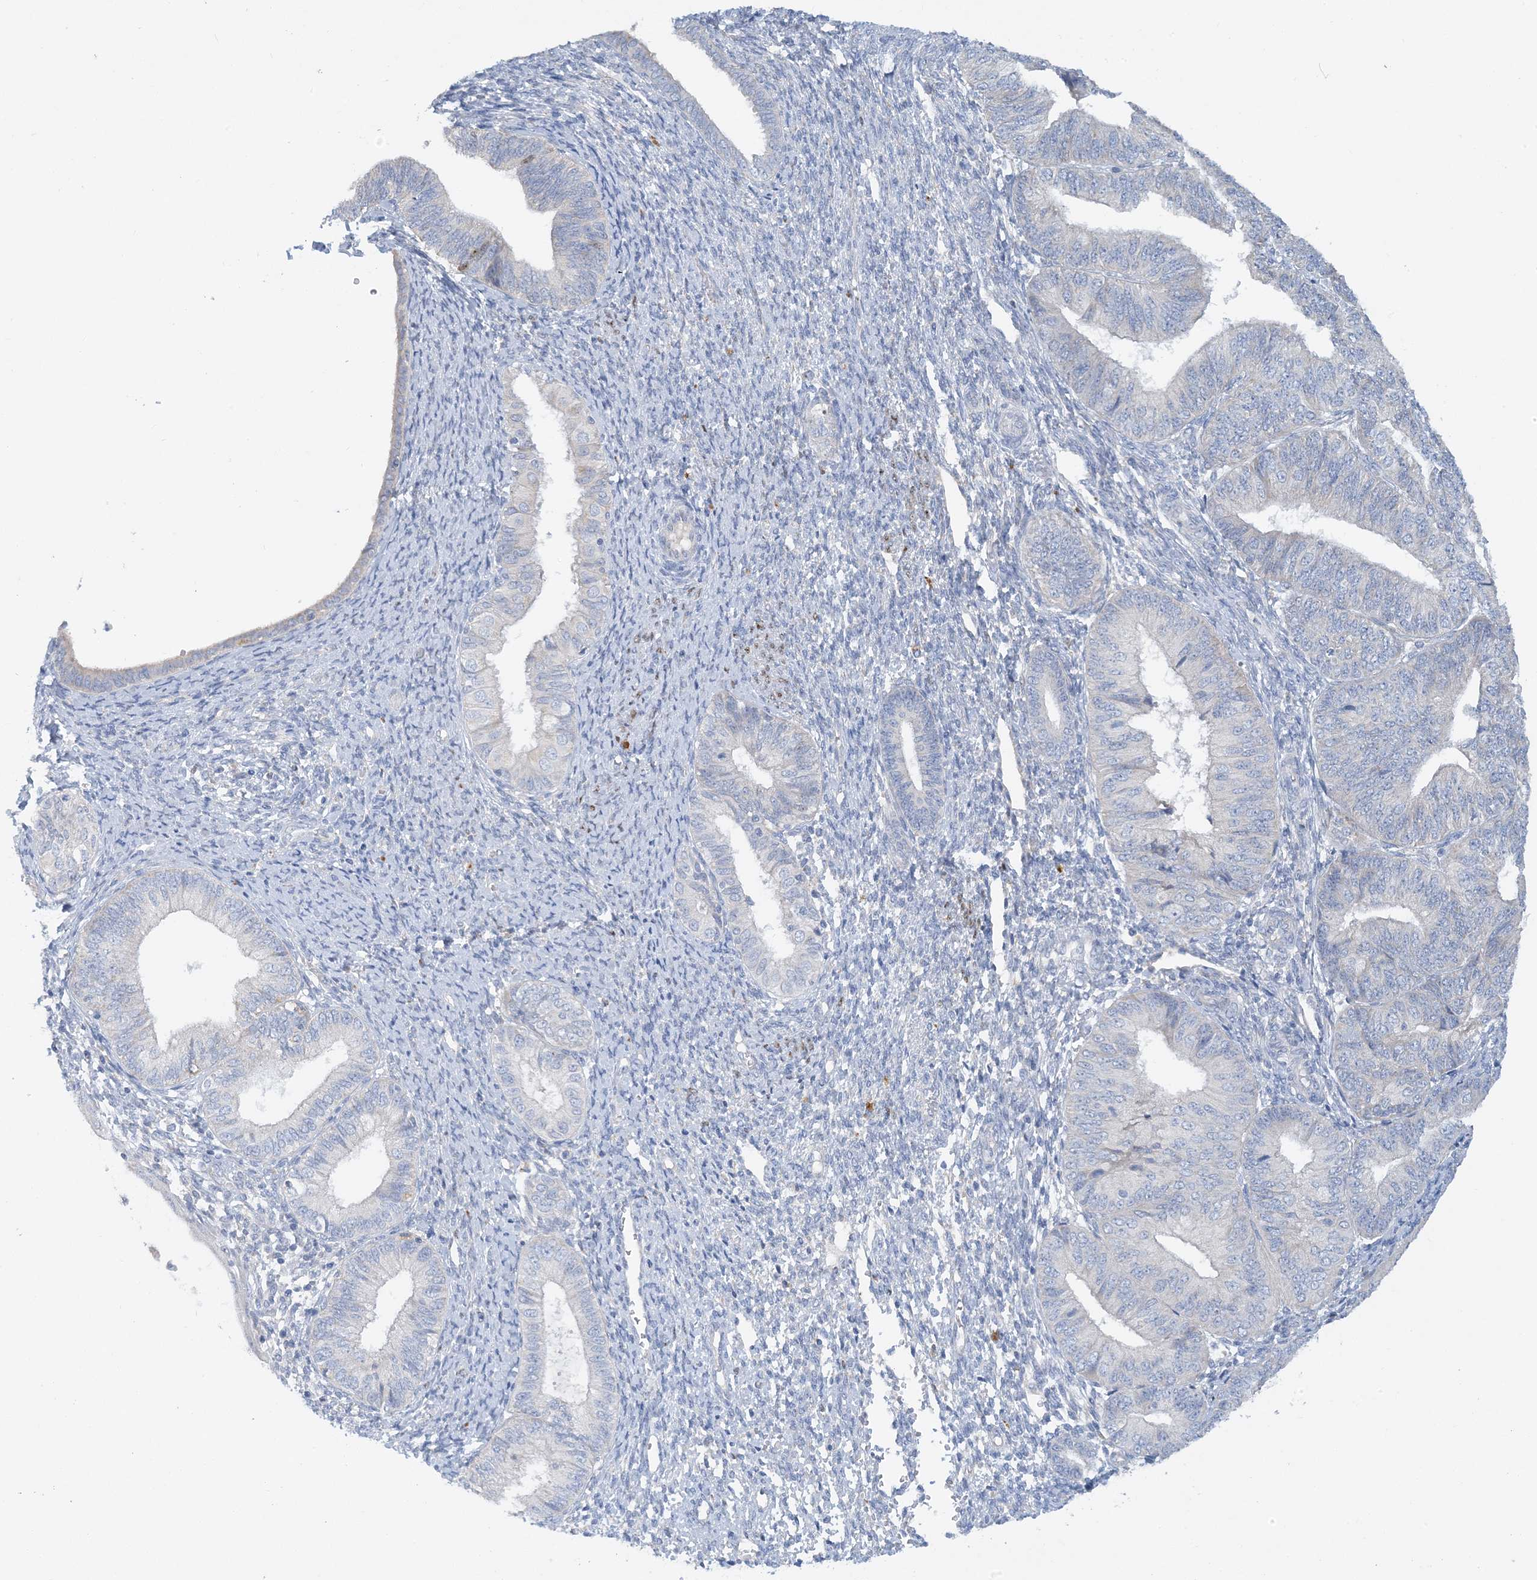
{"staining": {"intensity": "negative", "quantity": "none", "location": "none"}, "tissue": "endometrial cancer", "cell_type": "Tumor cells", "image_type": "cancer", "snomed": [{"axis": "morphology", "description": "Adenocarcinoma, NOS"}, {"axis": "topography", "description": "Endometrium"}], "caption": "IHC of human adenocarcinoma (endometrial) shows no positivity in tumor cells. Brightfield microscopy of IHC stained with DAB (3,3'-diaminobenzidine) (brown) and hematoxylin (blue), captured at high magnification.", "gene": "ZCCHC18", "patient": {"sex": "female", "age": 58}}